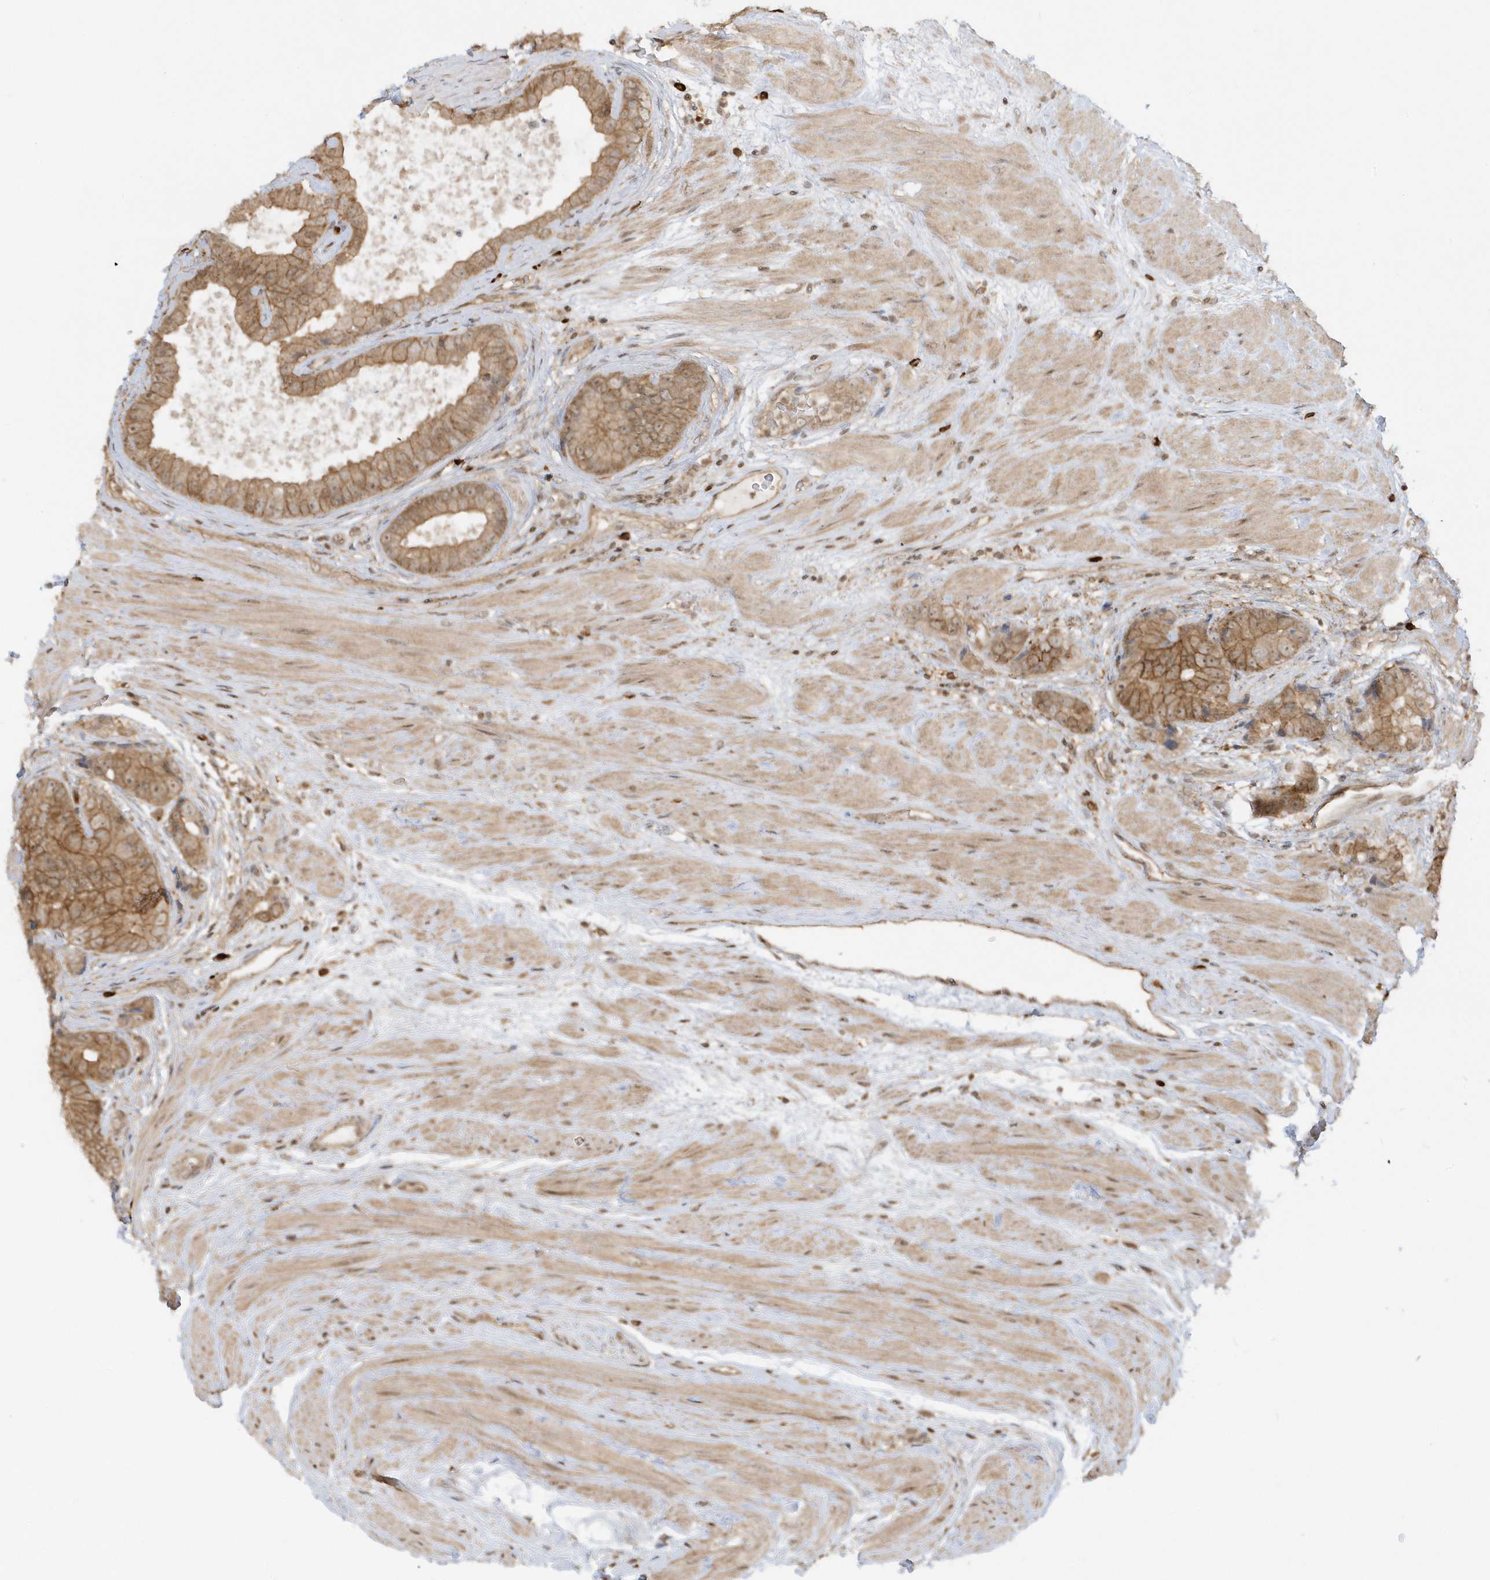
{"staining": {"intensity": "moderate", "quantity": ">75%", "location": "cytoplasmic/membranous,nuclear"}, "tissue": "prostate cancer", "cell_type": "Tumor cells", "image_type": "cancer", "snomed": [{"axis": "morphology", "description": "Adenocarcinoma, High grade"}, {"axis": "topography", "description": "Prostate"}], "caption": "Tumor cells exhibit moderate cytoplasmic/membranous and nuclear expression in approximately >75% of cells in high-grade adenocarcinoma (prostate).", "gene": "PPP1R7", "patient": {"sex": "male", "age": 70}}